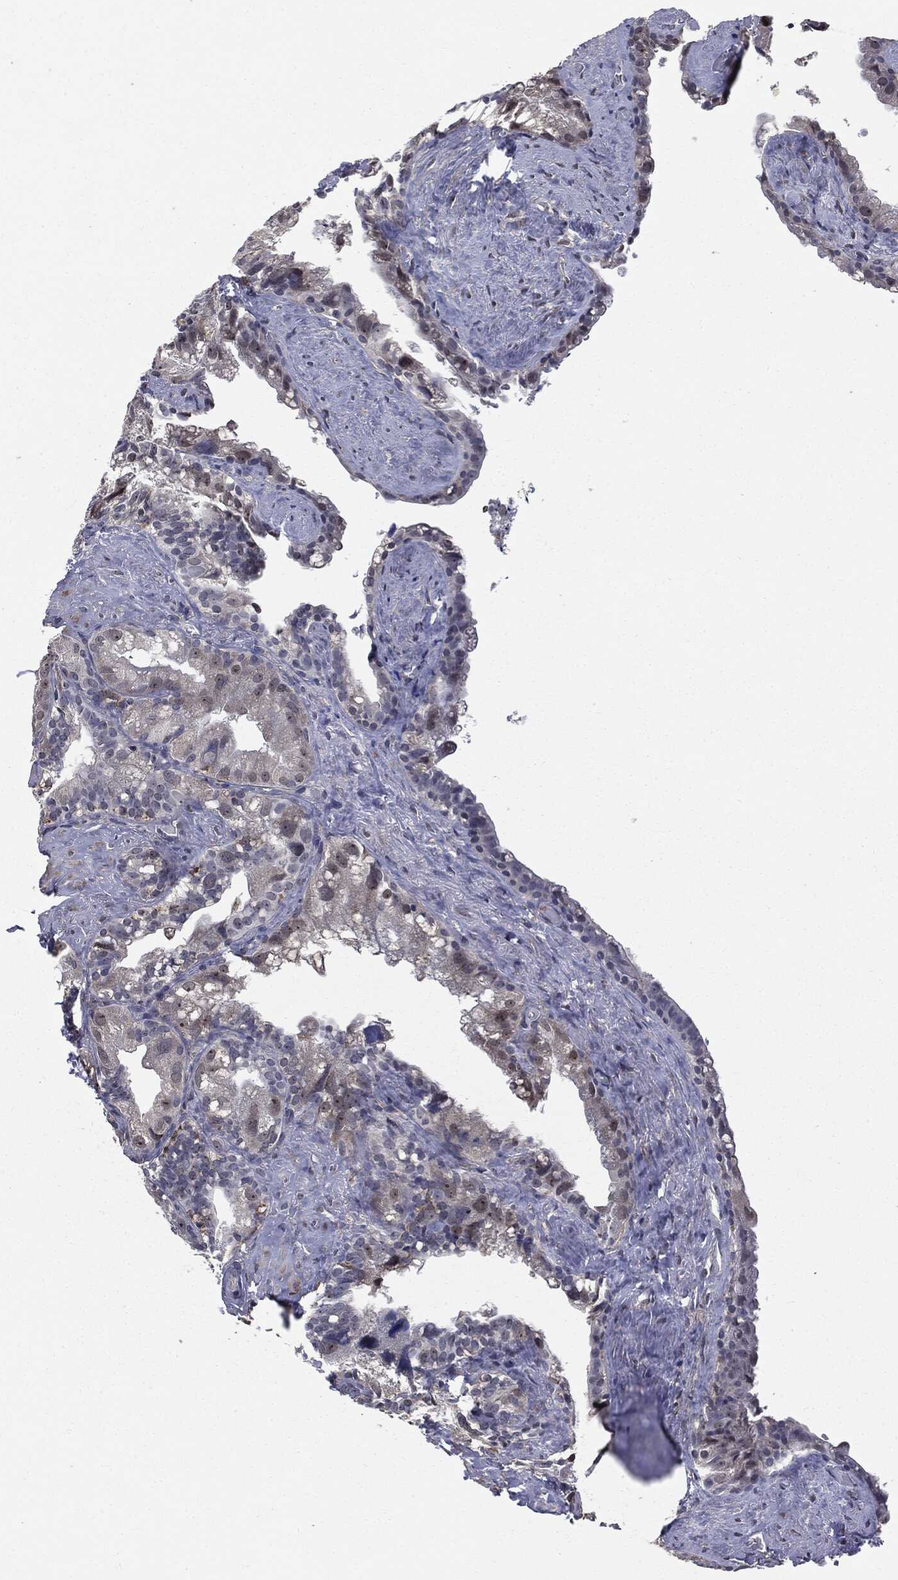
{"staining": {"intensity": "negative", "quantity": "none", "location": "none"}, "tissue": "seminal vesicle", "cell_type": "Glandular cells", "image_type": "normal", "snomed": [{"axis": "morphology", "description": "Normal tissue, NOS"}, {"axis": "topography", "description": "Seminal veicle"}], "caption": "DAB immunohistochemical staining of benign human seminal vesicle demonstrates no significant positivity in glandular cells. Brightfield microscopy of immunohistochemistry (IHC) stained with DAB (brown) and hematoxylin (blue), captured at high magnification.", "gene": "TRMT1L", "patient": {"sex": "male", "age": 72}}